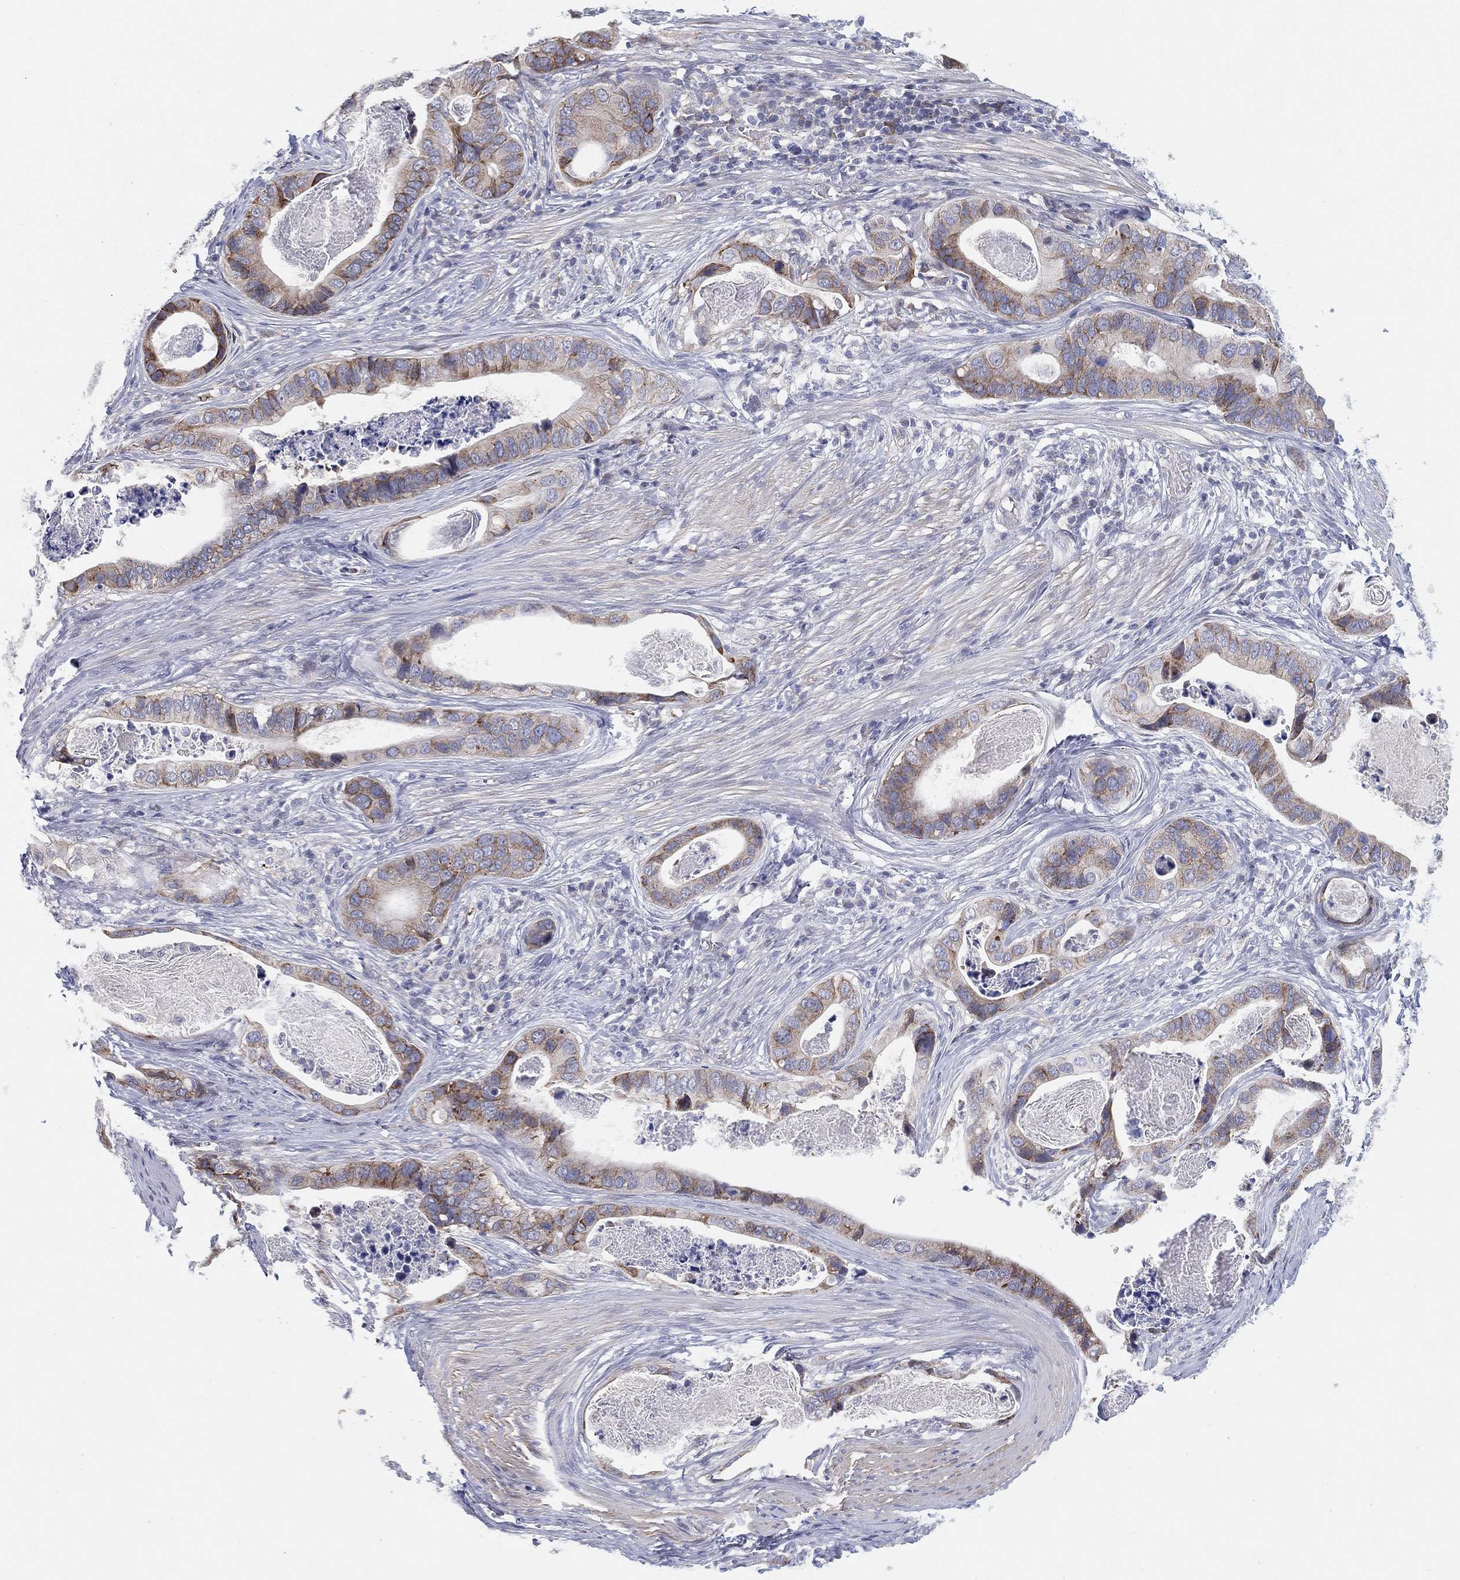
{"staining": {"intensity": "moderate", "quantity": "25%-75%", "location": "cytoplasmic/membranous"}, "tissue": "stomach cancer", "cell_type": "Tumor cells", "image_type": "cancer", "snomed": [{"axis": "morphology", "description": "Adenocarcinoma, NOS"}, {"axis": "topography", "description": "Stomach"}], "caption": "Stomach cancer (adenocarcinoma) tissue shows moderate cytoplasmic/membranous staining in about 25%-75% of tumor cells", "gene": "HEATR4", "patient": {"sex": "male", "age": 84}}